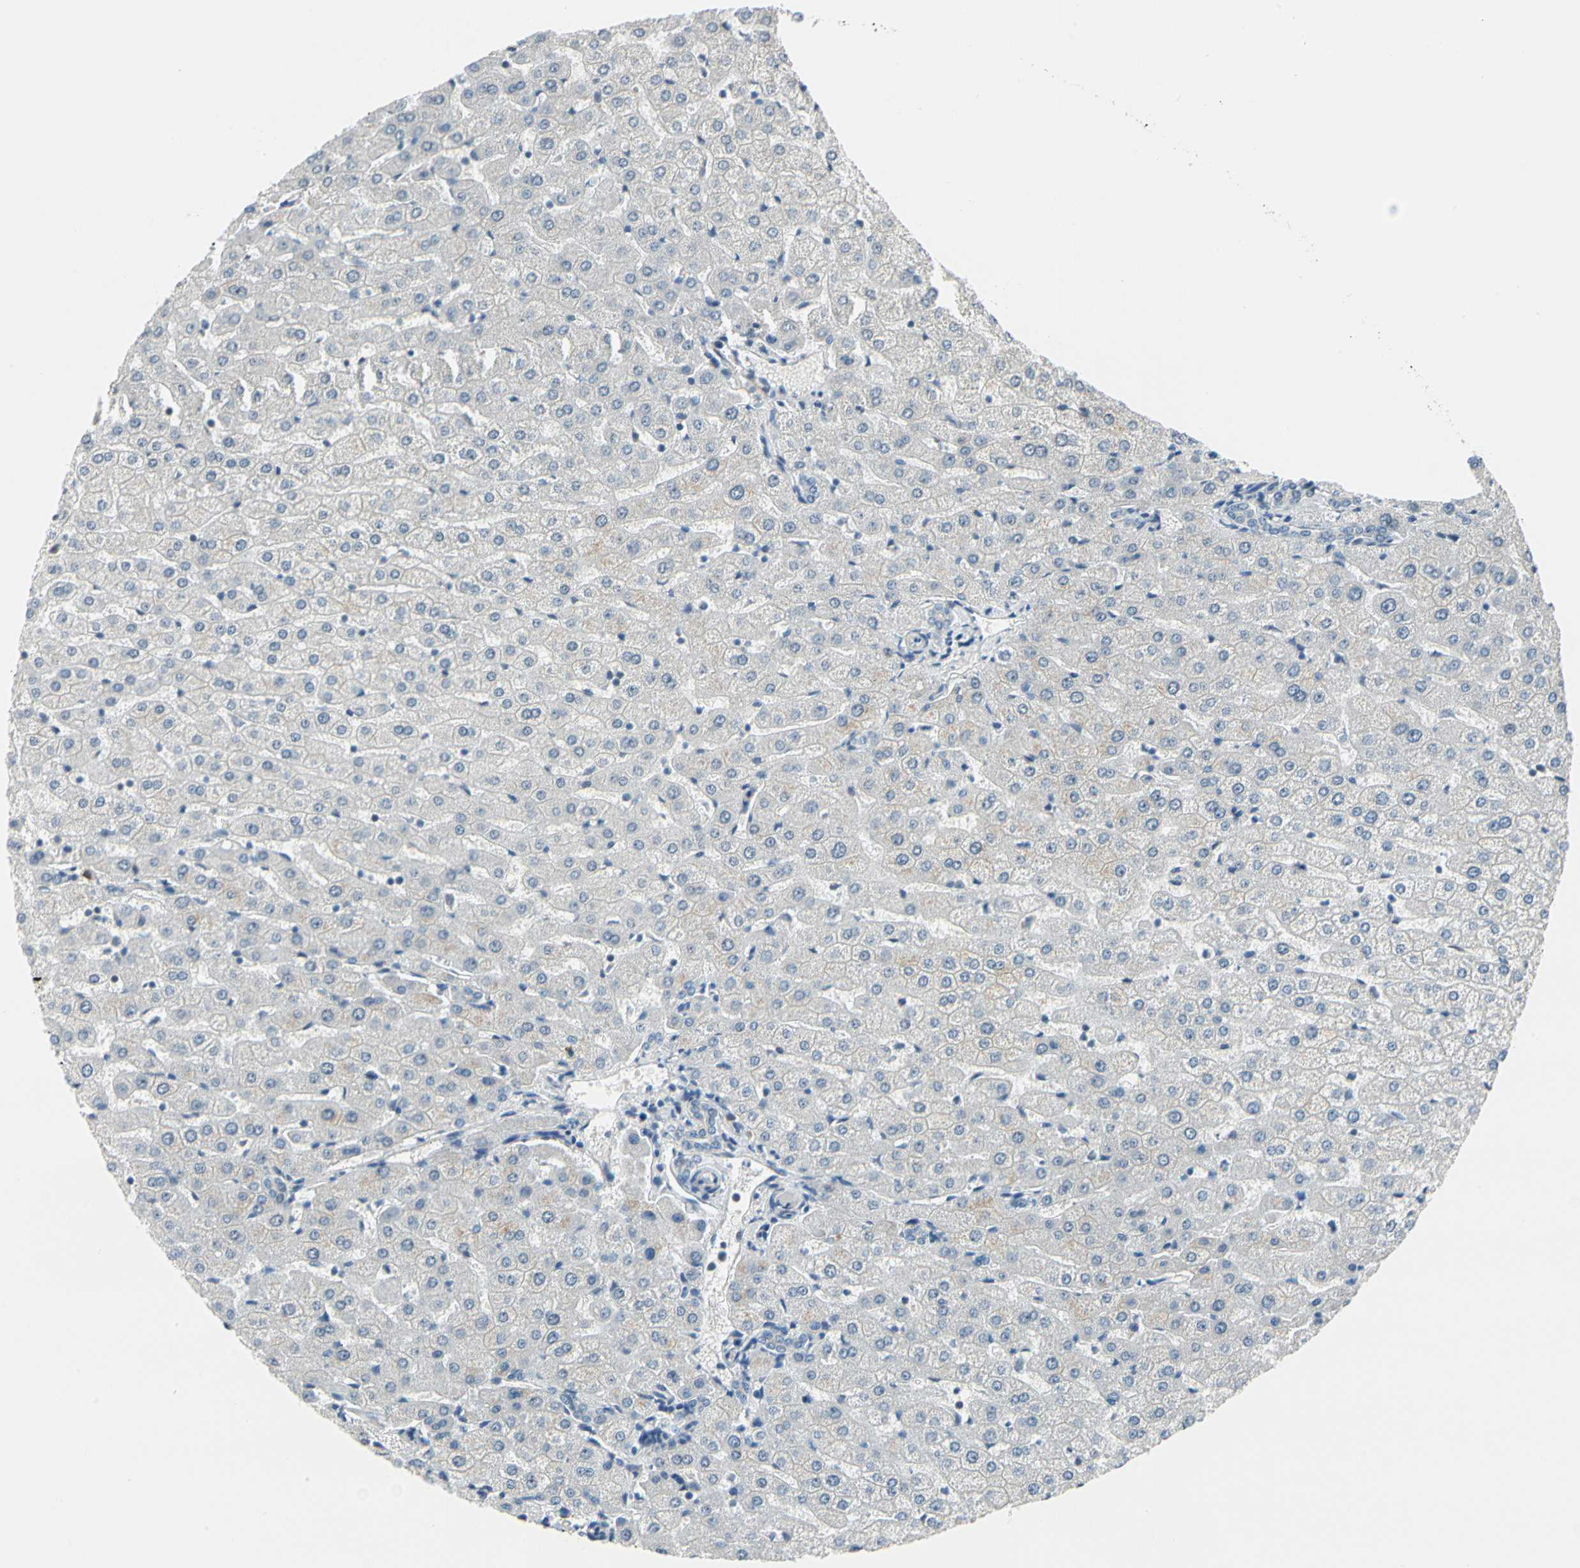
{"staining": {"intensity": "weak", "quantity": "<25%", "location": "cytoplasmic/membranous"}, "tissue": "liver", "cell_type": "Cholangiocytes", "image_type": "normal", "snomed": [{"axis": "morphology", "description": "Normal tissue, NOS"}, {"axis": "morphology", "description": "Fibrosis, NOS"}, {"axis": "topography", "description": "Liver"}], "caption": "DAB (3,3'-diaminobenzidine) immunohistochemical staining of benign human liver reveals no significant staining in cholangiocytes.", "gene": "STK40", "patient": {"sex": "female", "age": 29}}